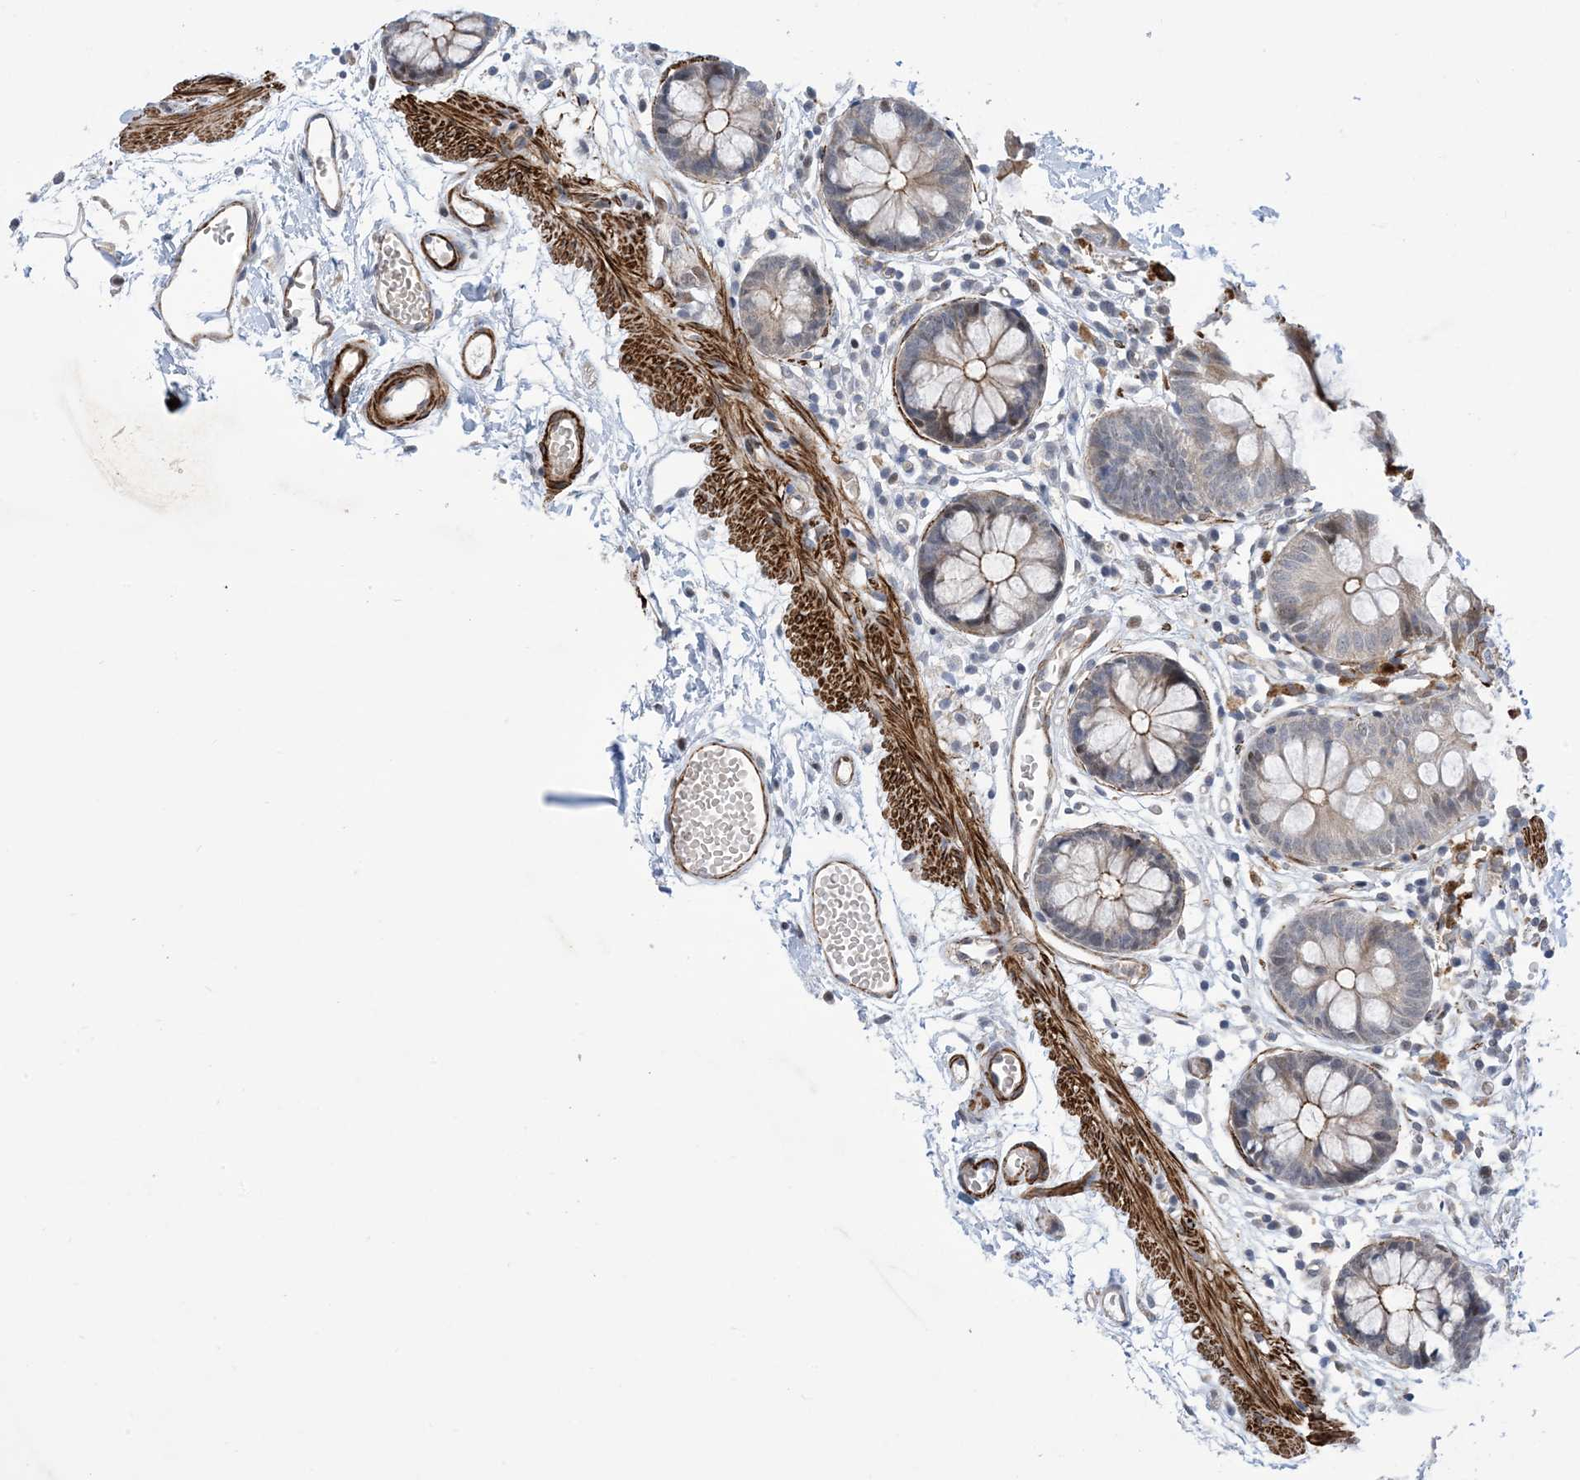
{"staining": {"intensity": "strong", "quantity": ">75%", "location": "cytoplasmic/membranous"}, "tissue": "colon", "cell_type": "Endothelial cells", "image_type": "normal", "snomed": [{"axis": "morphology", "description": "Normal tissue, NOS"}, {"axis": "topography", "description": "Colon"}], "caption": "Immunohistochemical staining of unremarkable human colon reveals >75% levels of strong cytoplasmic/membranous protein positivity in about >75% of endothelial cells. (Brightfield microscopy of DAB IHC at high magnification).", "gene": "ZNF8", "patient": {"sex": "male", "age": 56}}